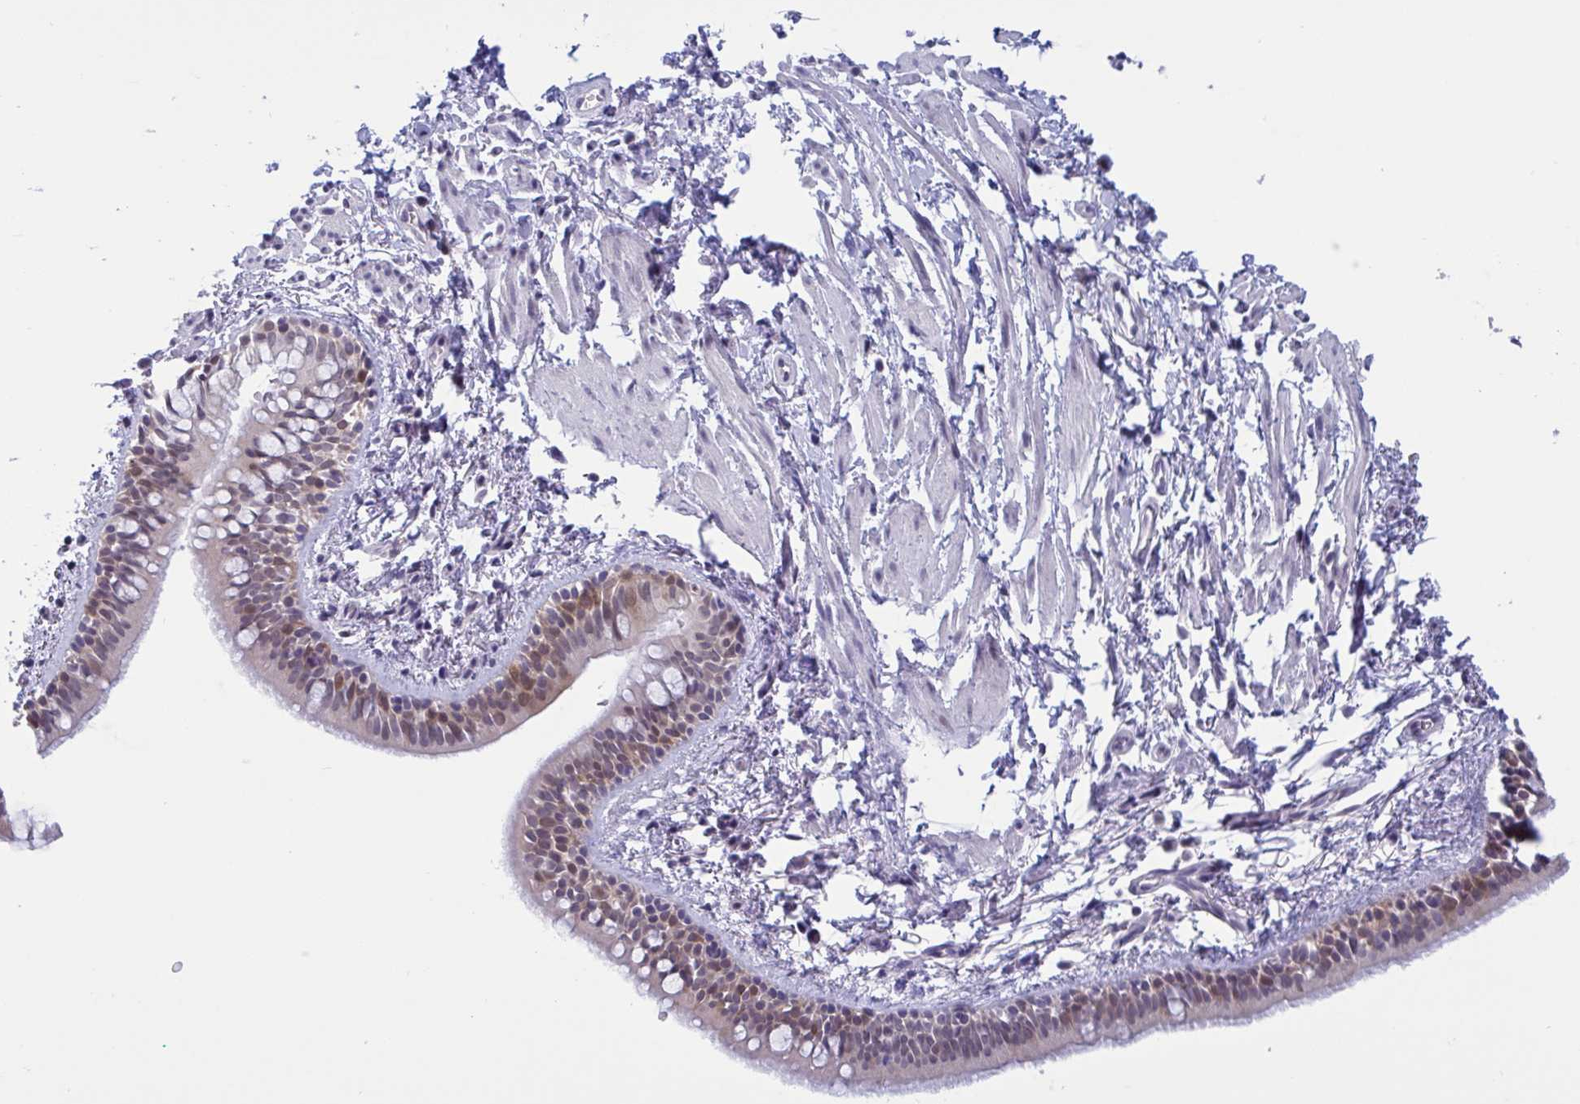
{"staining": {"intensity": "moderate", "quantity": "<25%", "location": "cytoplasmic/membranous"}, "tissue": "bronchus", "cell_type": "Respiratory epithelial cells", "image_type": "normal", "snomed": [{"axis": "morphology", "description": "Normal tissue, NOS"}, {"axis": "topography", "description": "Lymph node"}, {"axis": "topography", "description": "Cartilage tissue"}, {"axis": "topography", "description": "Bronchus"}], "caption": "Immunohistochemistry (IHC) photomicrograph of normal bronchus: bronchus stained using IHC exhibits low levels of moderate protein expression localized specifically in the cytoplasmic/membranous of respiratory epithelial cells, appearing as a cytoplasmic/membranous brown color.", "gene": "SERPINB13", "patient": {"sex": "female", "age": 70}}